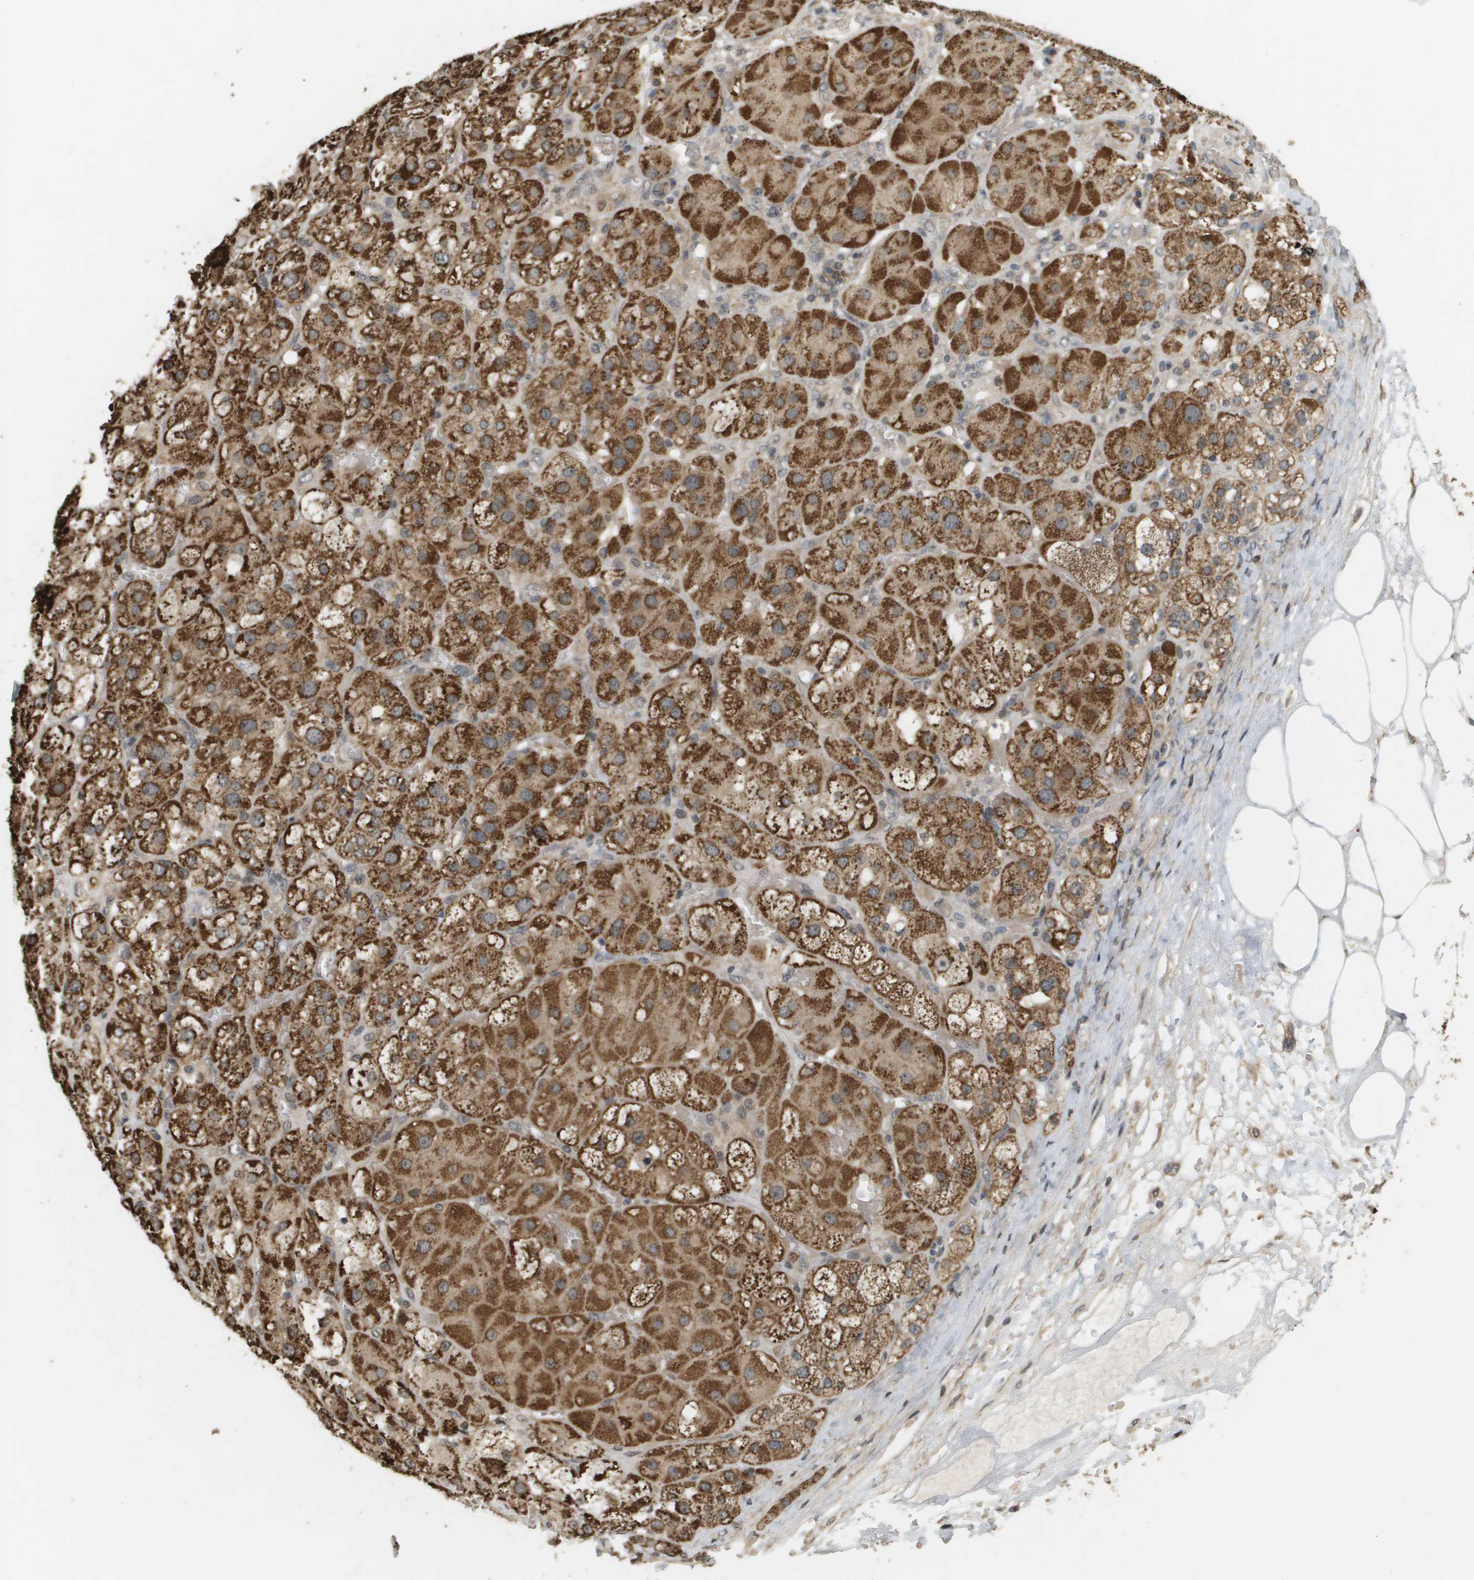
{"staining": {"intensity": "strong", "quantity": ">75%", "location": "cytoplasmic/membranous"}, "tissue": "adrenal gland", "cell_type": "Glandular cells", "image_type": "normal", "snomed": [{"axis": "morphology", "description": "Normal tissue, NOS"}, {"axis": "topography", "description": "Adrenal gland"}], "caption": "An immunohistochemistry (IHC) image of normal tissue is shown. Protein staining in brown highlights strong cytoplasmic/membranous positivity in adrenal gland within glandular cells.", "gene": "RAB21", "patient": {"sex": "female", "age": 47}}